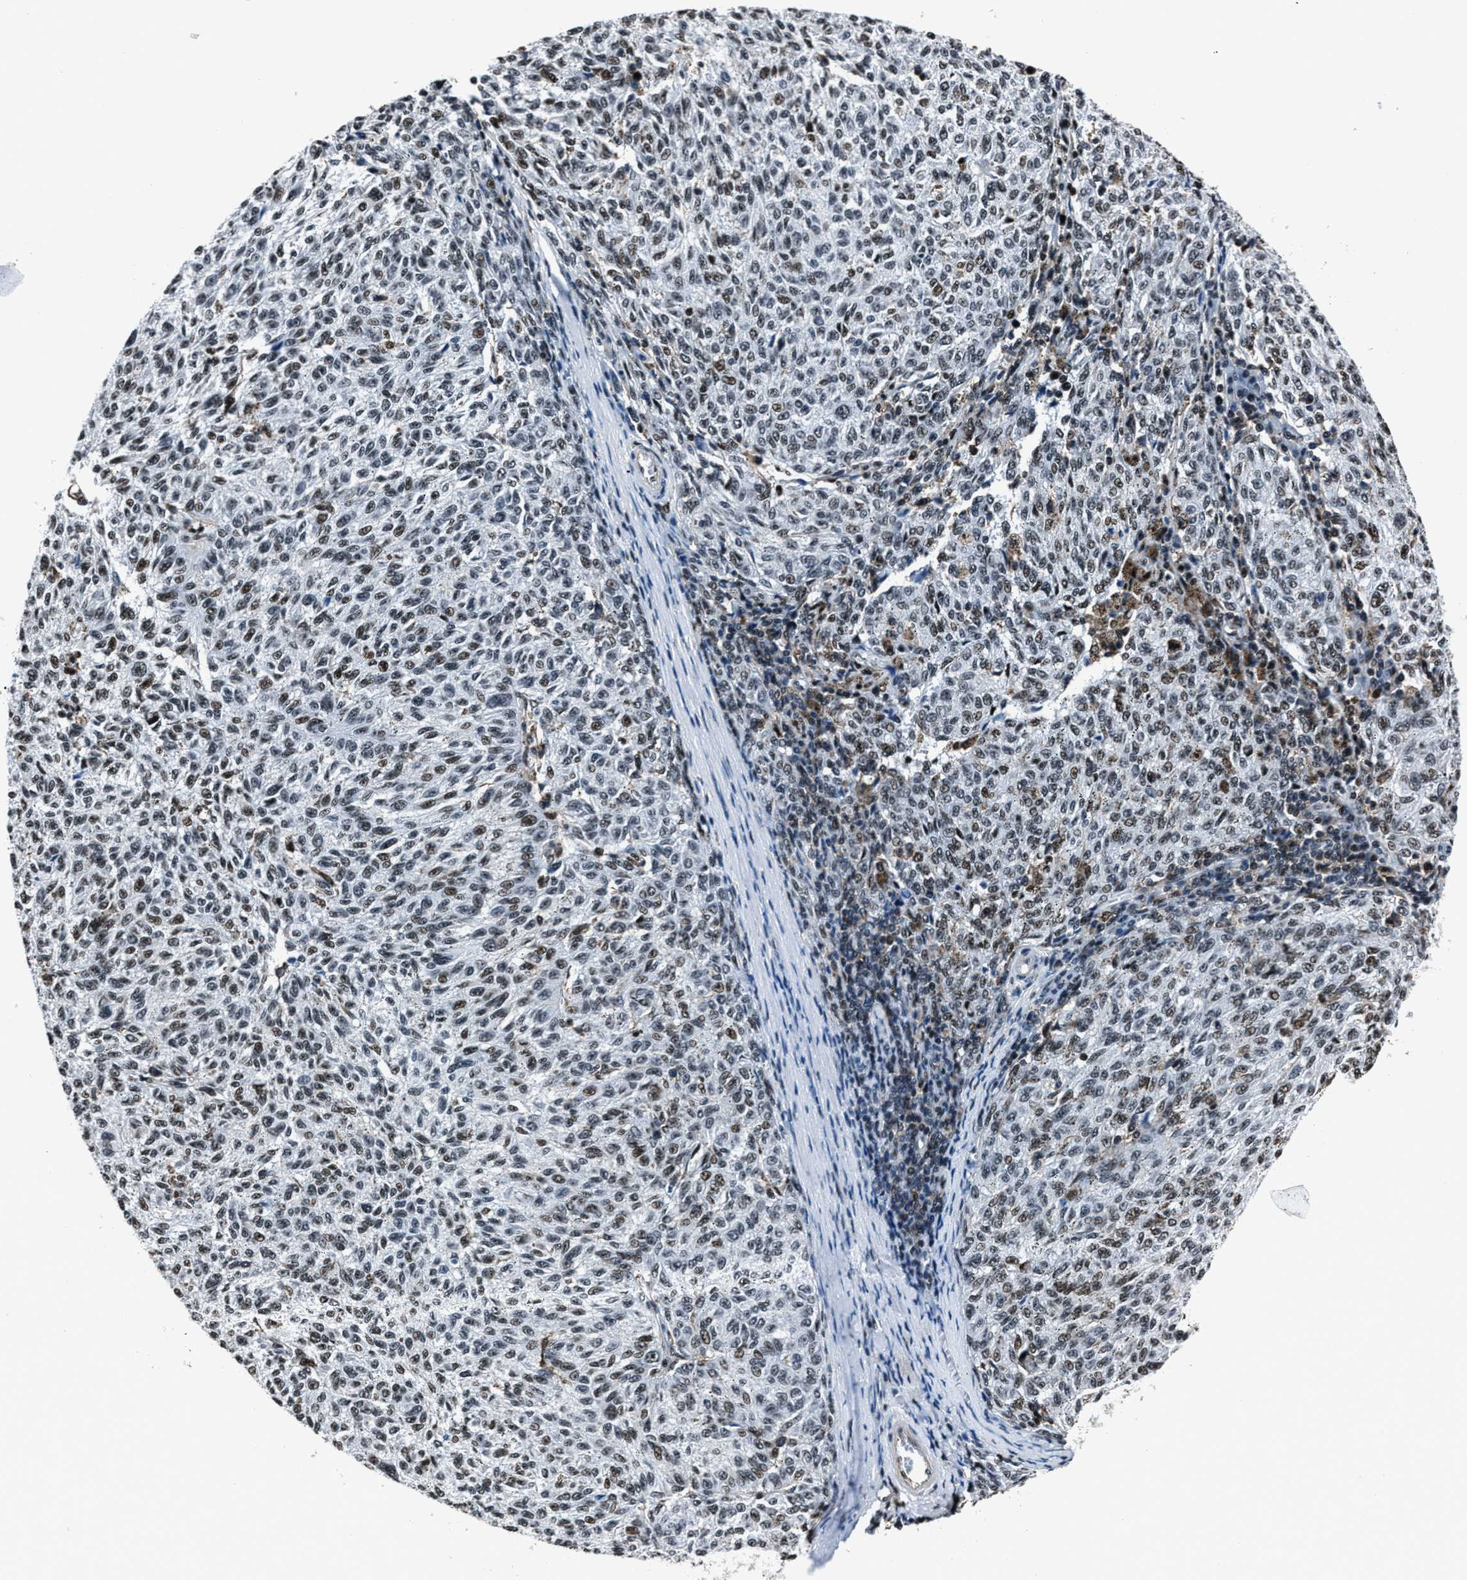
{"staining": {"intensity": "weak", "quantity": ">75%", "location": "nuclear"}, "tissue": "melanoma", "cell_type": "Tumor cells", "image_type": "cancer", "snomed": [{"axis": "morphology", "description": "Malignant melanoma, NOS"}, {"axis": "topography", "description": "Skin"}], "caption": "IHC of human malignant melanoma displays low levels of weak nuclear expression in about >75% of tumor cells. Using DAB (3,3'-diaminobenzidine) (brown) and hematoxylin (blue) stains, captured at high magnification using brightfield microscopy.", "gene": "PPIE", "patient": {"sex": "female", "age": 72}}